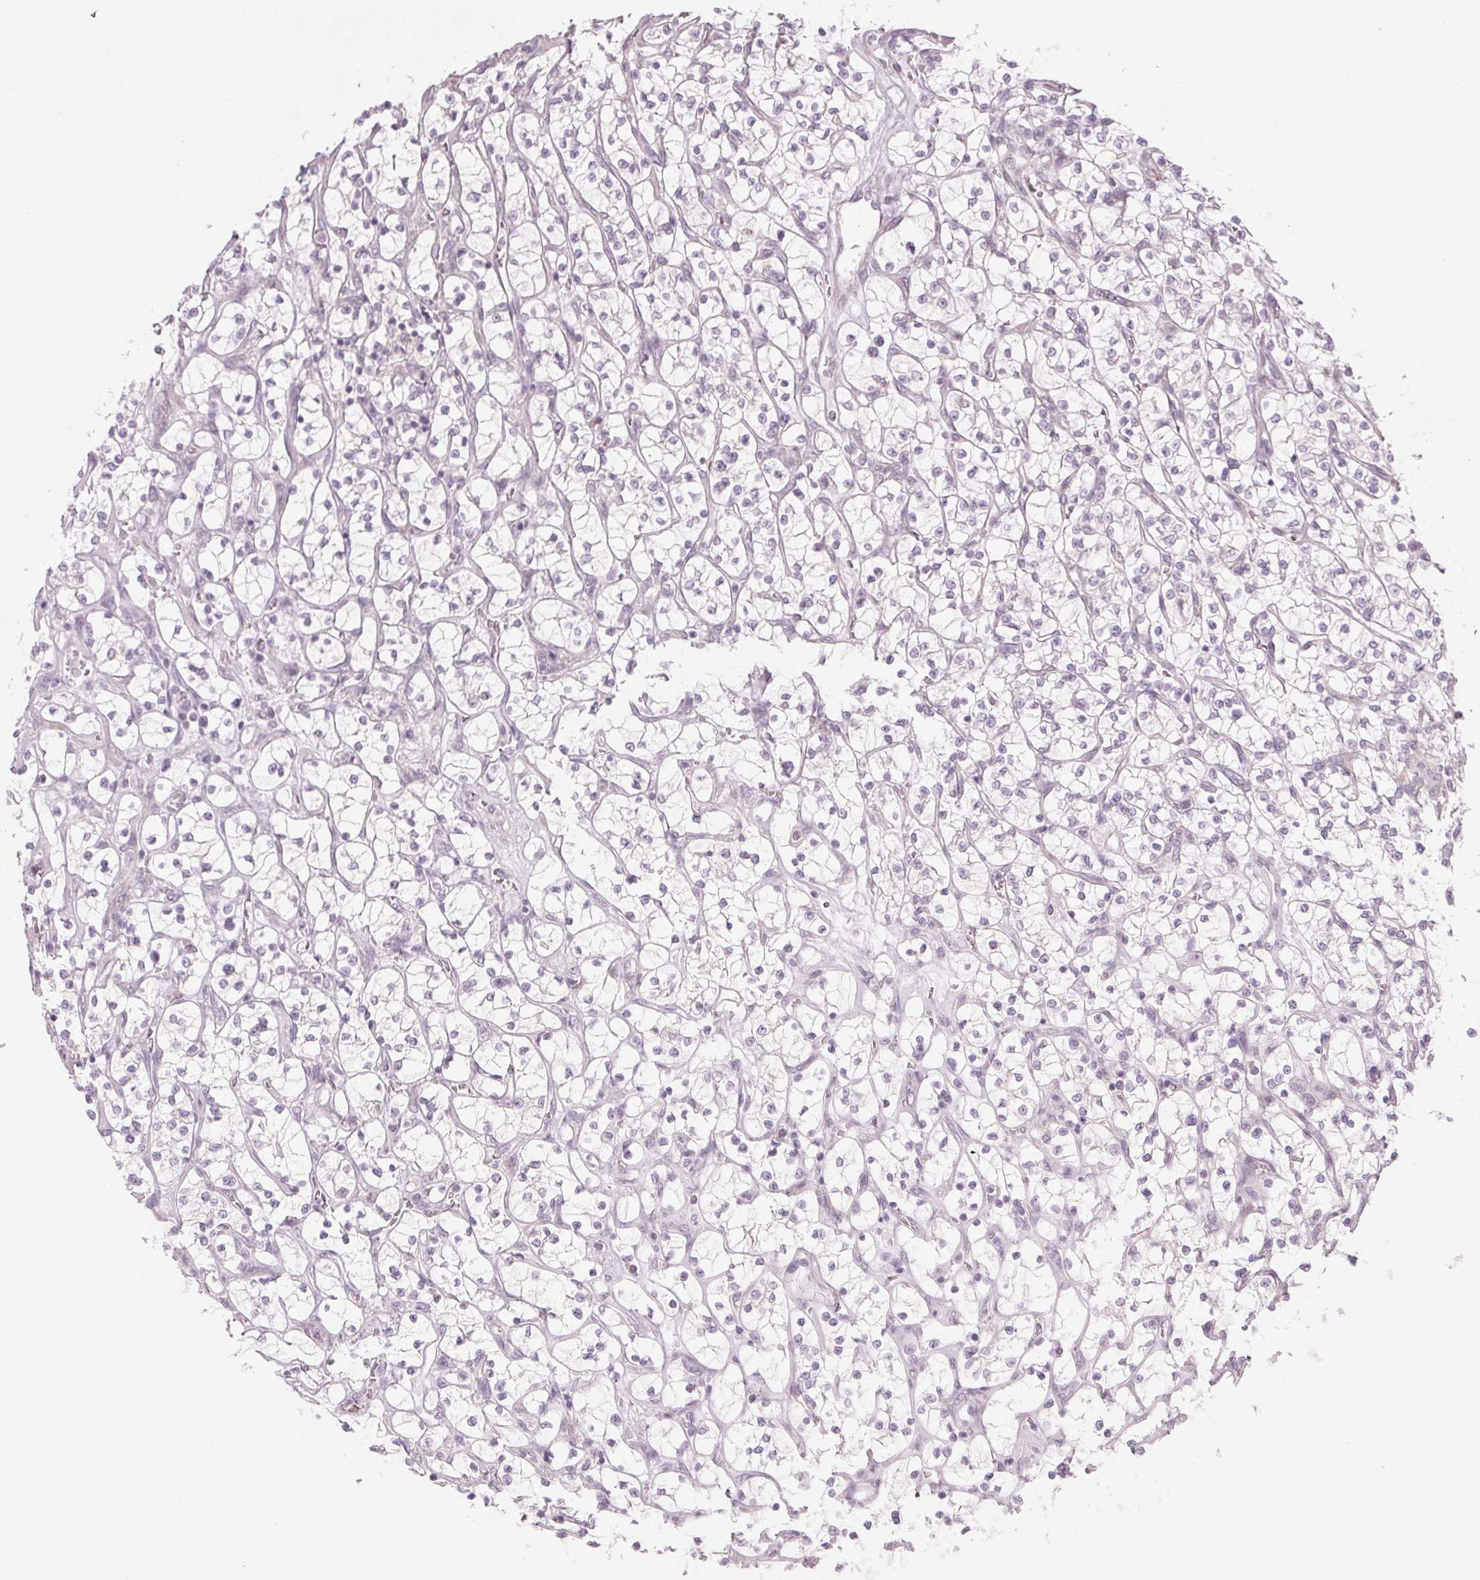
{"staining": {"intensity": "negative", "quantity": "none", "location": "none"}, "tissue": "renal cancer", "cell_type": "Tumor cells", "image_type": "cancer", "snomed": [{"axis": "morphology", "description": "Adenocarcinoma, NOS"}, {"axis": "topography", "description": "Kidney"}], "caption": "Human renal cancer stained for a protein using immunohistochemistry shows no expression in tumor cells.", "gene": "GNMT", "patient": {"sex": "female", "age": 64}}